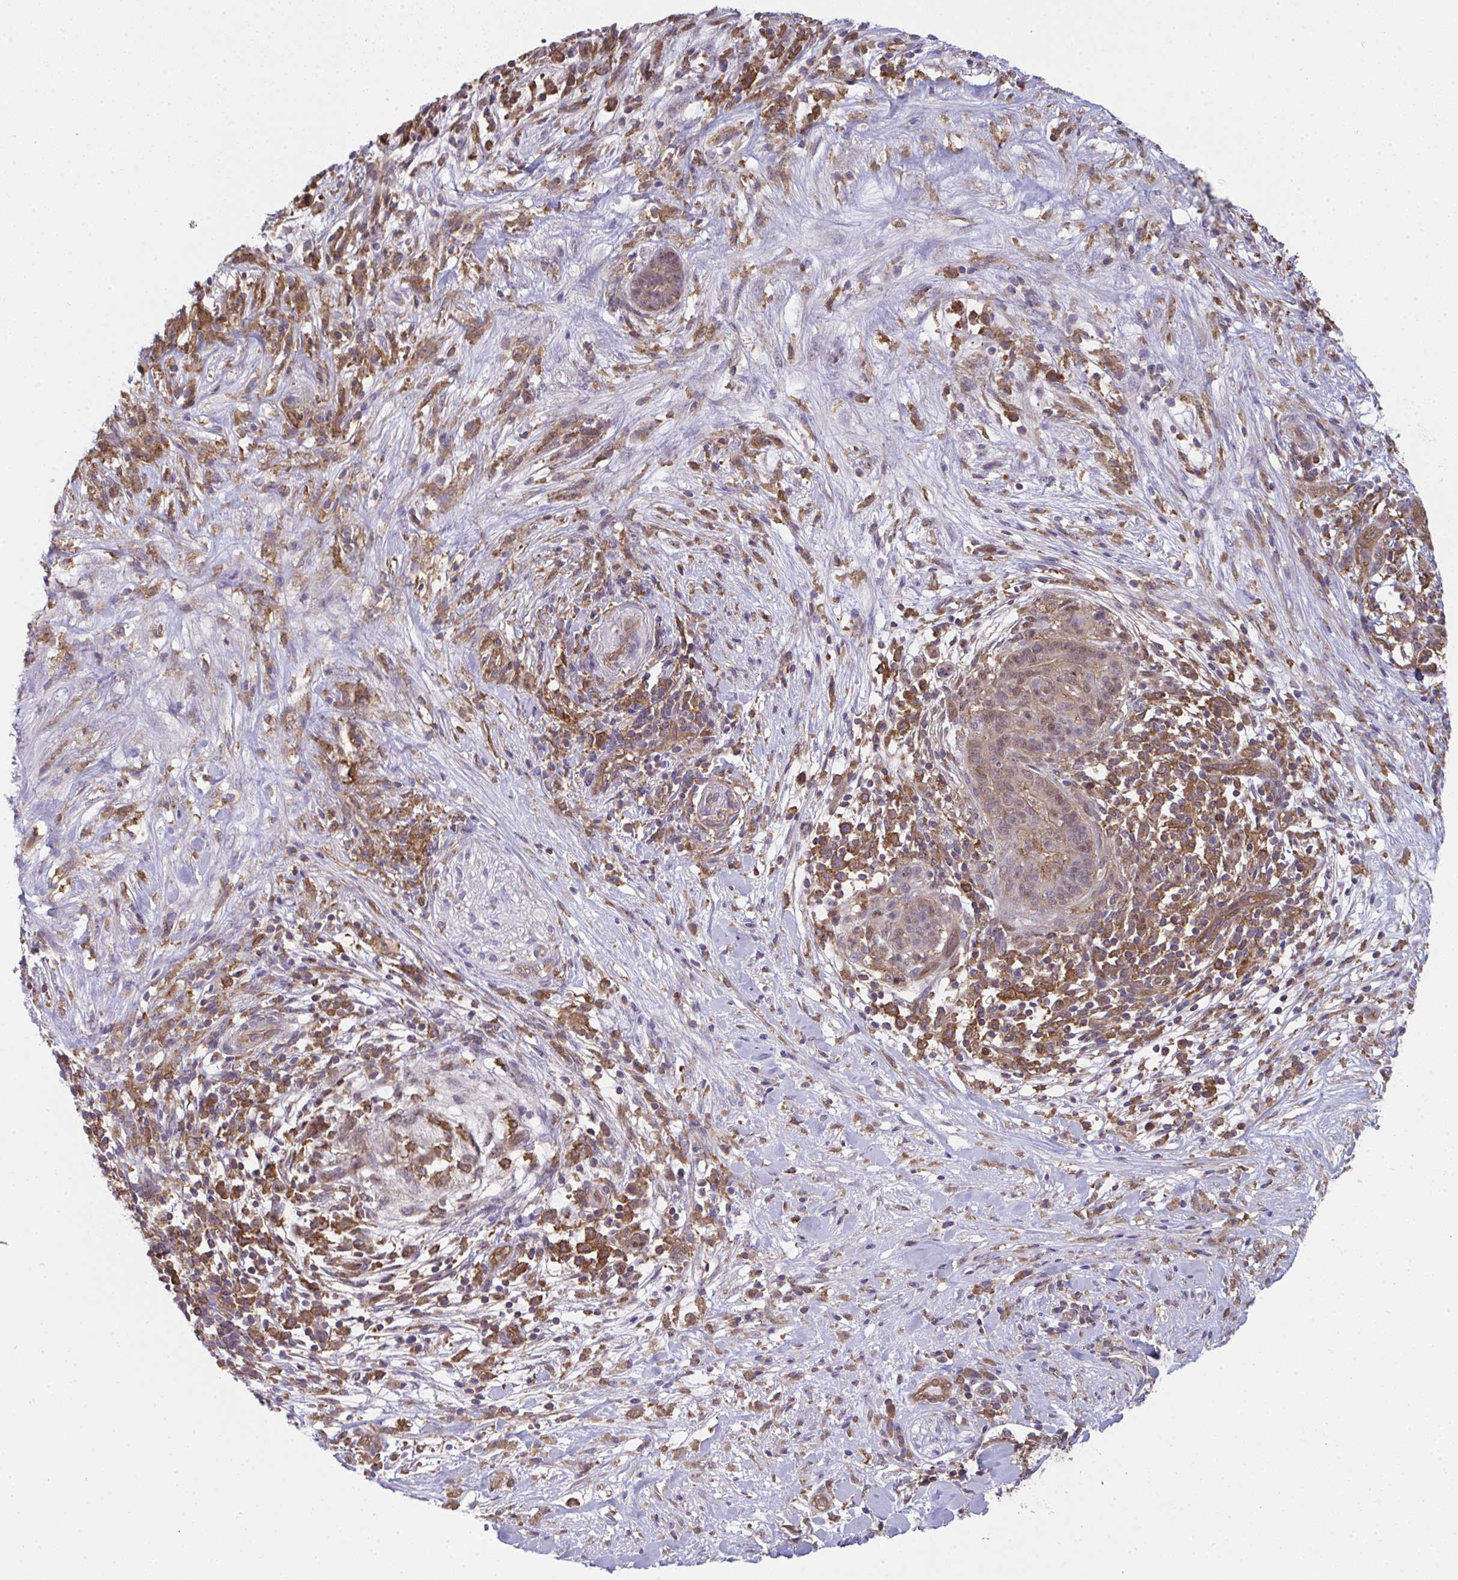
{"staining": {"intensity": "weak", "quantity": ">75%", "location": "cytoplasmic/membranous,nuclear"}, "tissue": "pancreatic cancer", "cell_type": "Tumor cells", "image_type": "cancer", "snomed": [{"axis": "morphology", "description": "Adenocarcinoma, NOS"}, {"axis": "topography", "description": "Pancreas"}], "caption": "Pancreatic cancer stained with a protein marker reveals weak staining in tumor cells.", "gene": "ALDH16A1", "patient": {"sex": "male", "age": 44}}